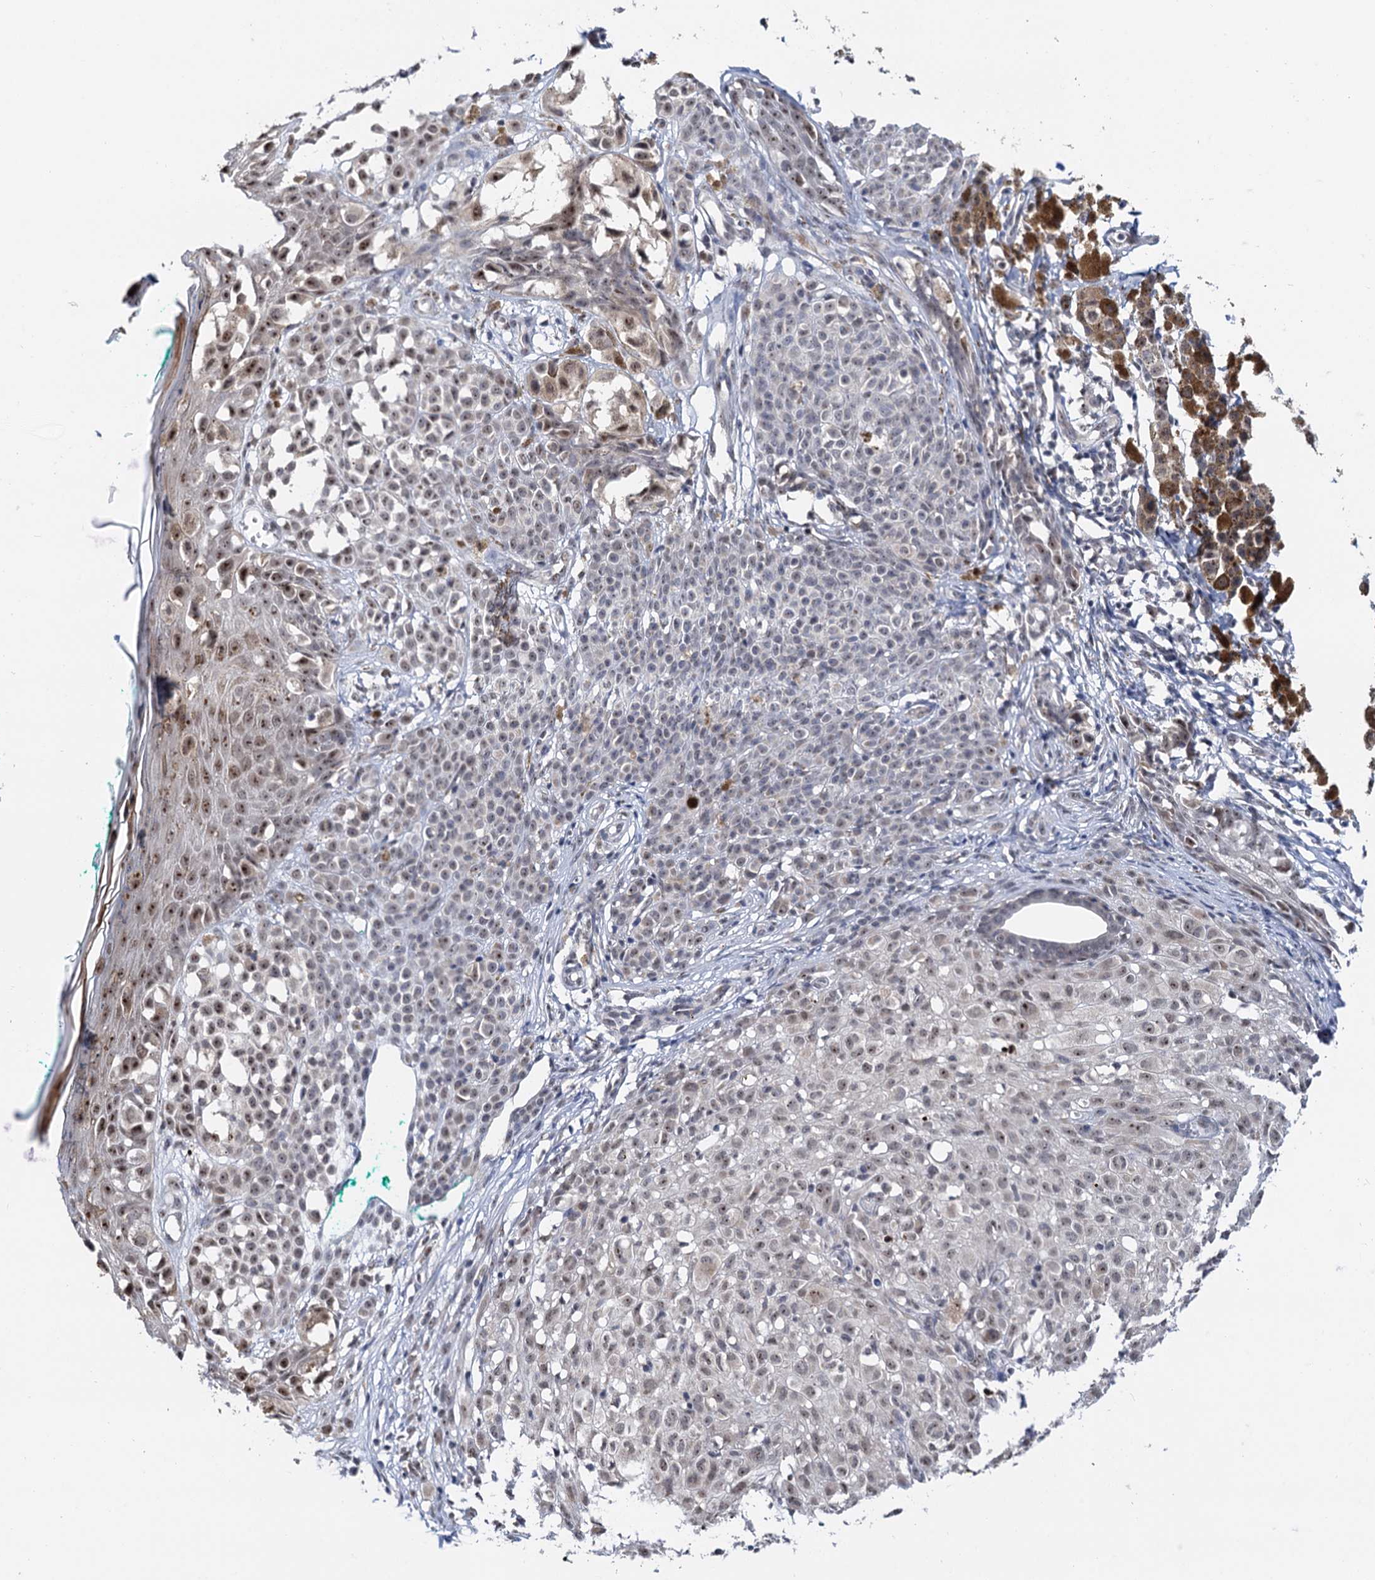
{"staining": {"intensity": "weak", "quantity": ">75%", "location": "nuclear"}, "tissue": "melanoma", "cell_type": "Tumor cells", "image_type": "cancer", "snomed": [{"axis": "morphology", "description": "Malignant melanoma, NOS"}, {"axis": "topography", "description": "Skin of leg"}], "caption": "DAB (3,3'-diaminobenzidine) immunohistochemical staining of melanoma exhibits weak nuclear protein positivity in approximately >75% of tumor cells.", "gene": "NAT10", "patient": {"sex": "female", "age": 72}}